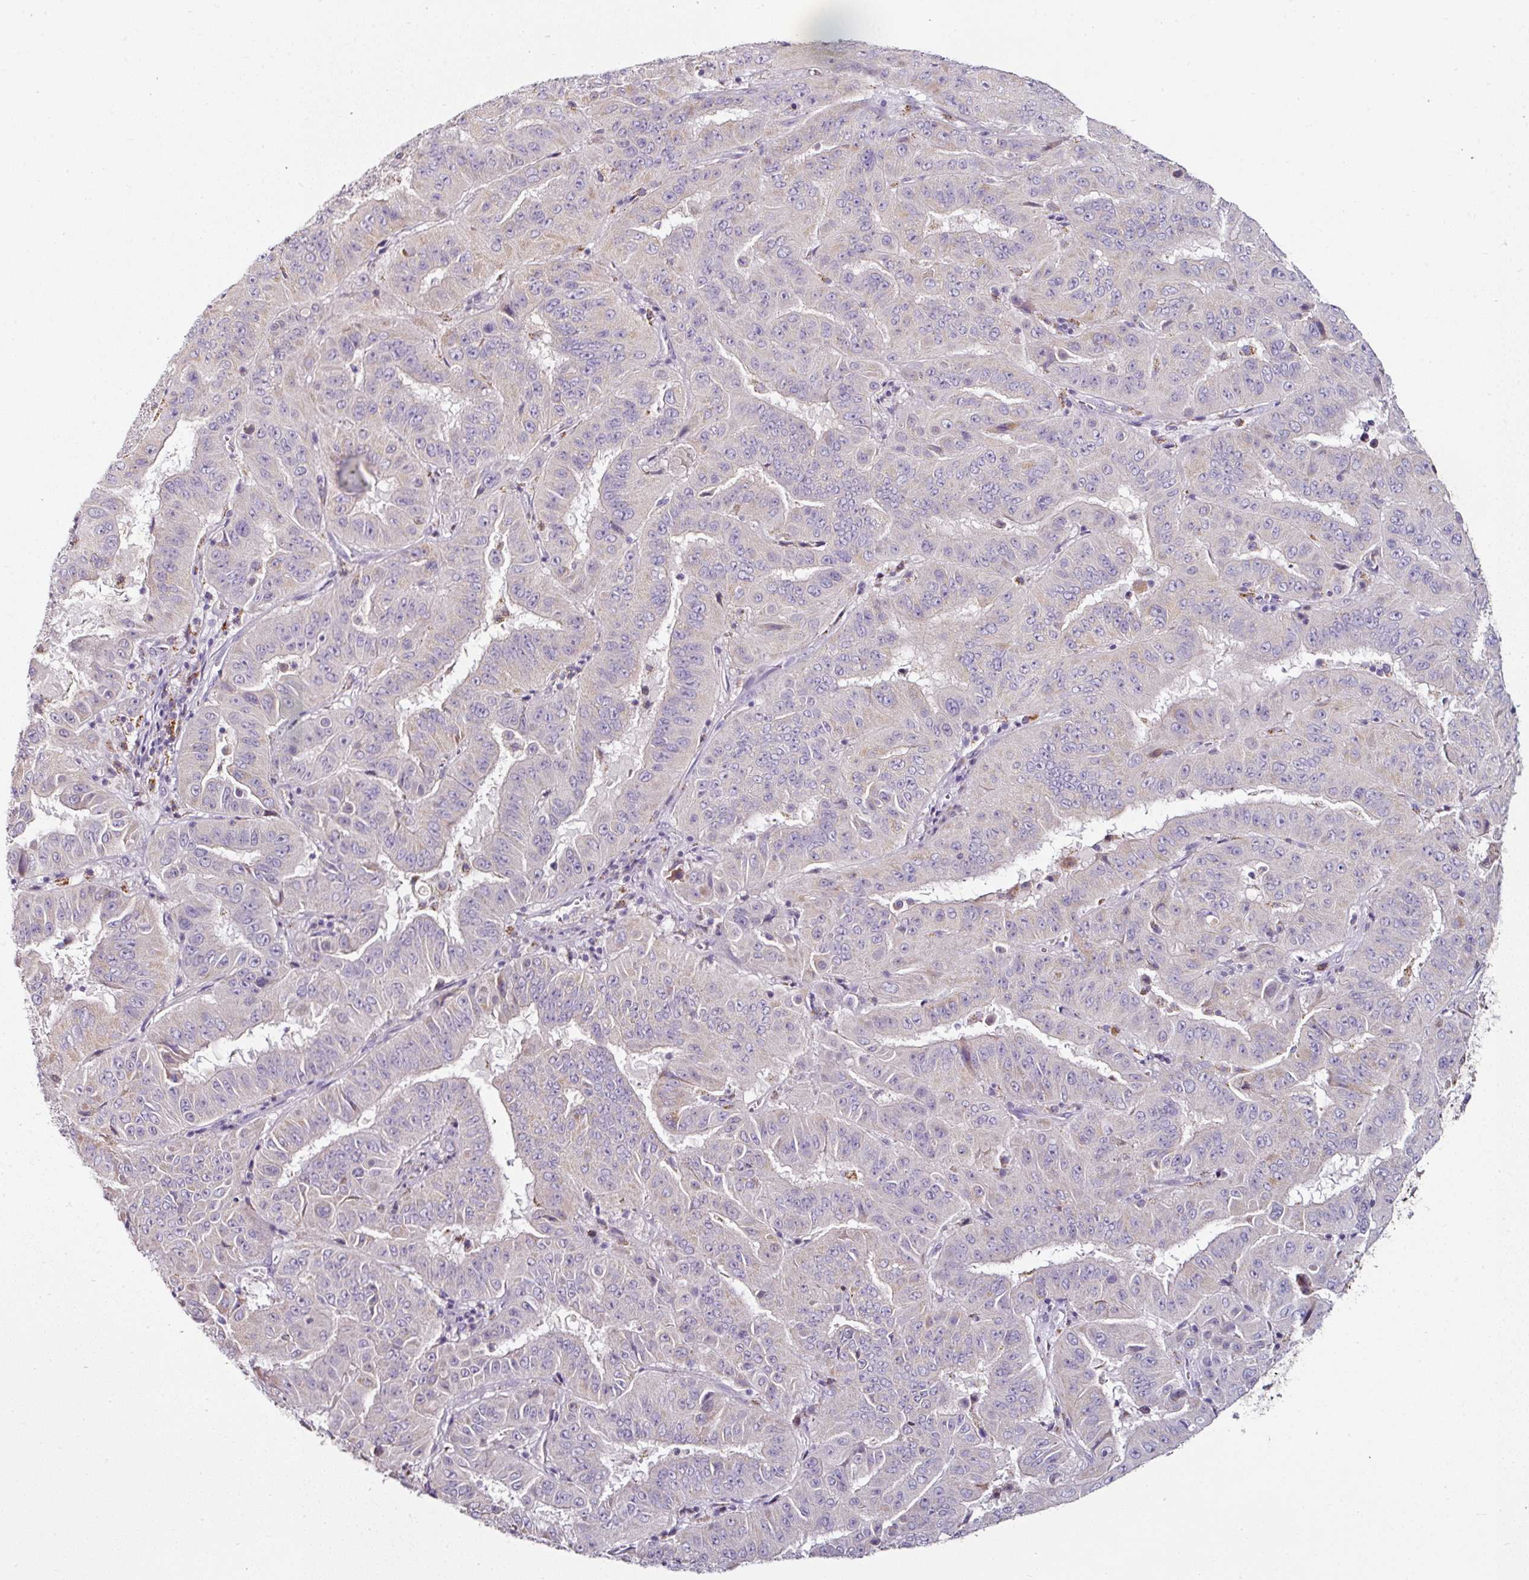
{"staining": {"intensity": "moderate", "quantity": "<25%", "location": "cytoplasmic/membranous"}, "tissue": "pancreatic cancer", "cell_type": "Tumor cells", "image_type": "cancer", "snomed": [{"axis": "morphology", "description": "Adenocarcinoma, NOS"}, {"axis": "topography", "description": "Pancreas"}], "caption": "Immunohistochemical staining of adenocarcinoma (pancreatic) demonstrates moderate cytoplasmic/membranous protein positivity in about <25% of tumor cells.", "gene": "CAP2", "patient": {"sex": "male", "age": 63}}